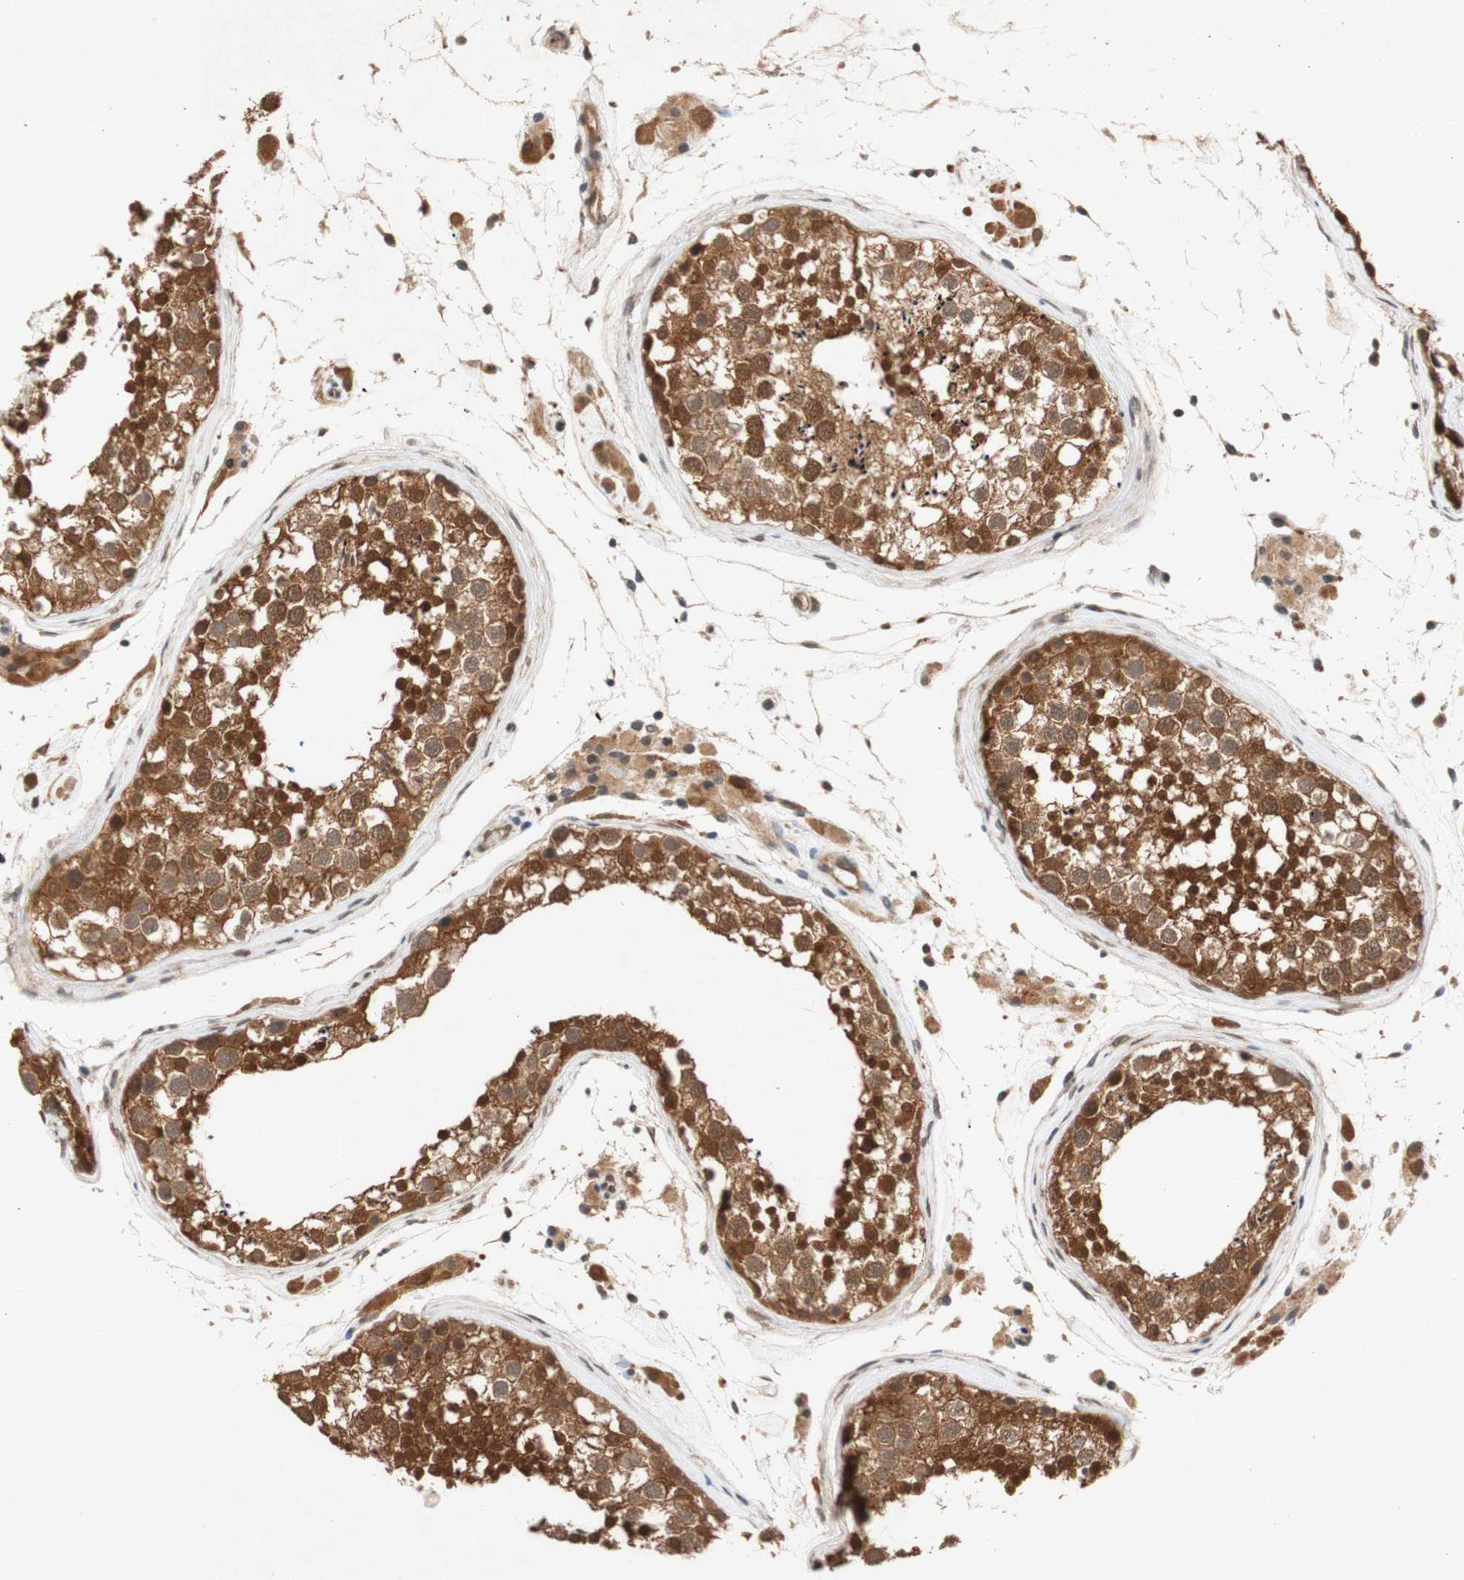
{"staining": {"intensity": "moderate", "quantity": ">75%", "location": "cytoplasmic/membranous,nuclear"}, "tissue": "testis", "cell_type": "Cells in seminiferous ducts", "image_type": "normal", "snomed": [{"axis": "morphology", "description": "Normal tissue, NOS"}, {"axis": "topography", "description": "Testis"}], "caption": "Protein expression analysis of normal human testis reveals moderate cytoplasmic/membranous,nuclear expression in approximately >75% of cells in seminiferous ducts.", "gene": "PIN1", "patient": {"sex": "male", "age": 46}}